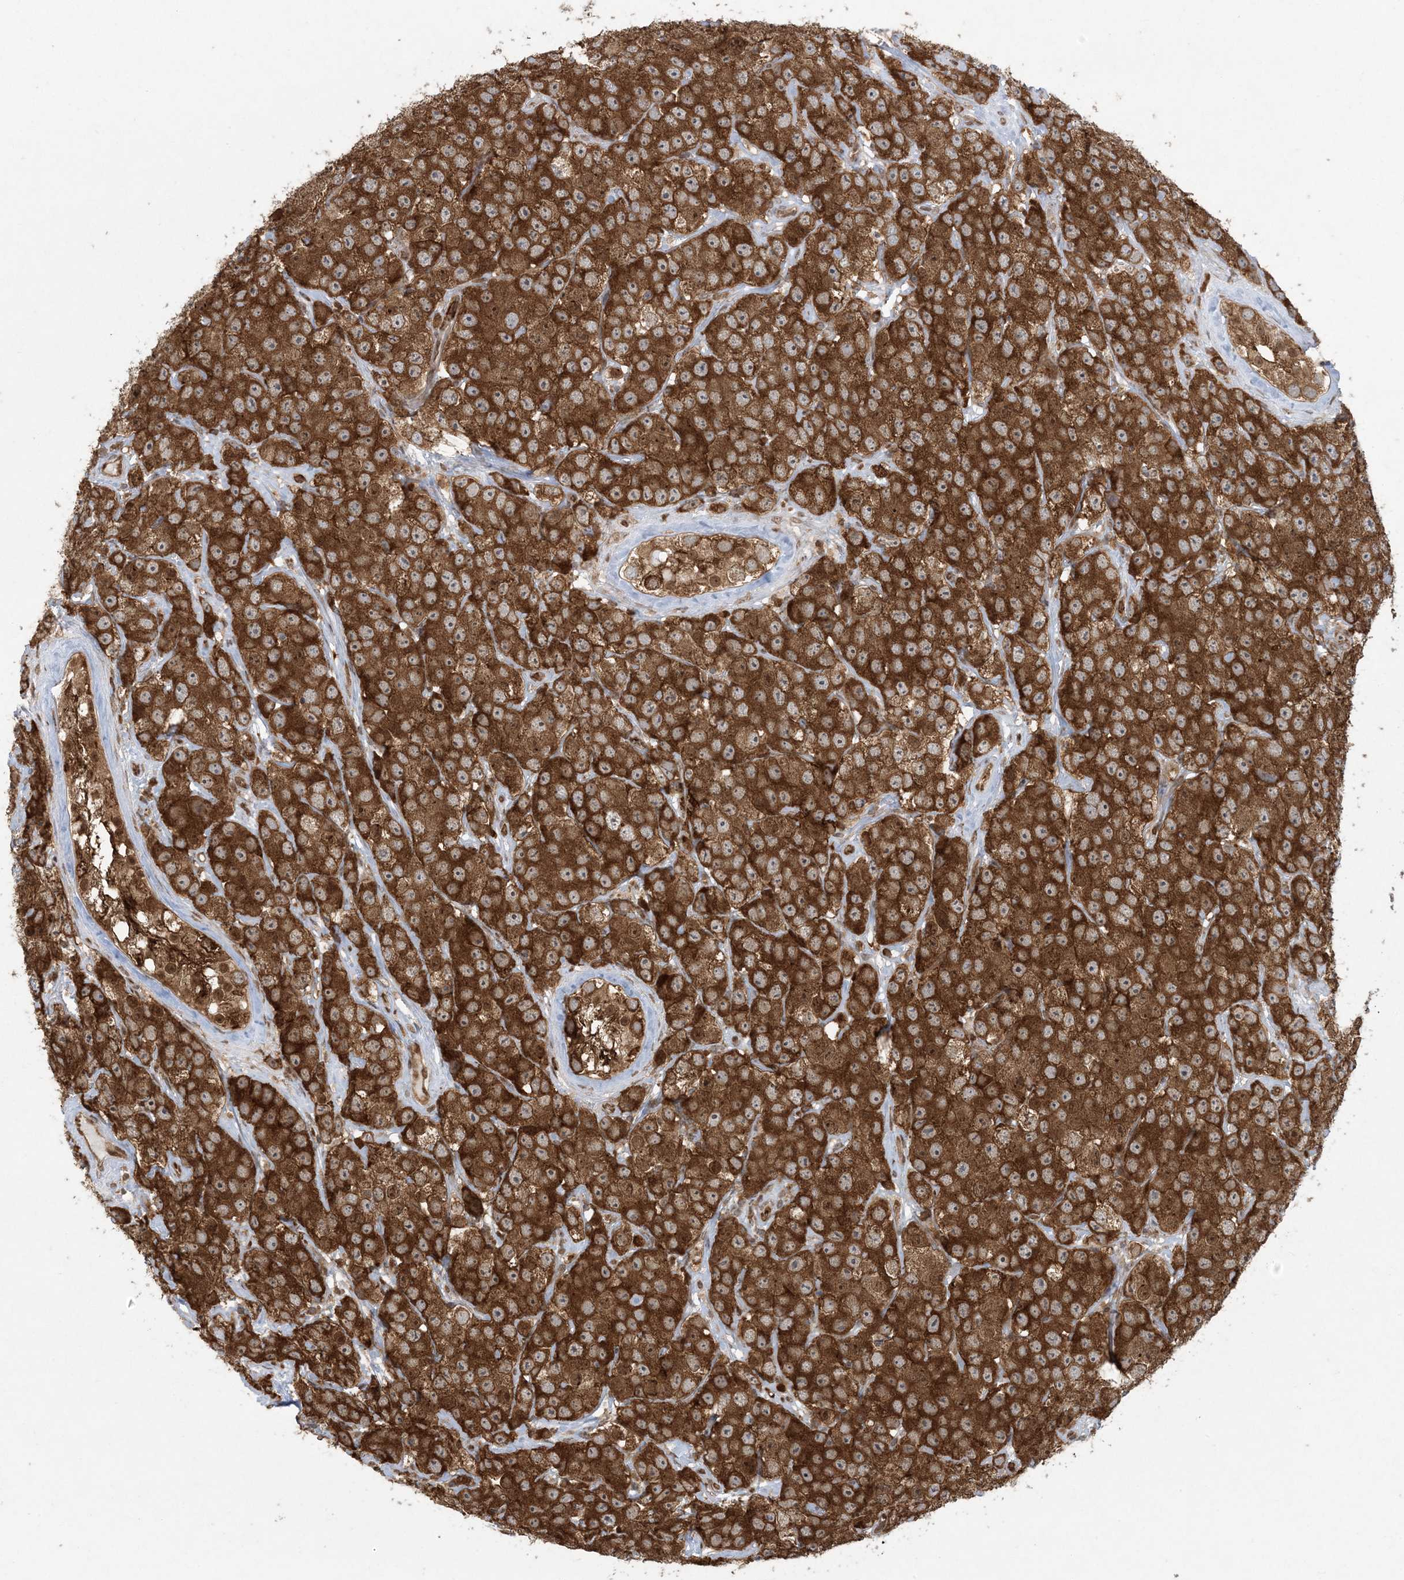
{"staining": {"intensity": "strong", "quantity": ">75%", "location": "cytoplasmic/membranous"}, "tissue": "testis cancer", "cell_type": "Tumor cells", "image_type": "cancer", "snomed": [{"axis": "morphology", "description": "Seminoma, NOS"}, {"axis": "topography", "description": "Testis"}], "caption": "The image displays immunohistochemical staining of testis cancer. There is strong cytoplasmic/membranous positivity is seen in approximately >75% of tumor cells. (Brightfield microscopy of DAB IHC at high magnification).", "gene": "ABCF3", "patient": {"sex": "male", "age": 28}}